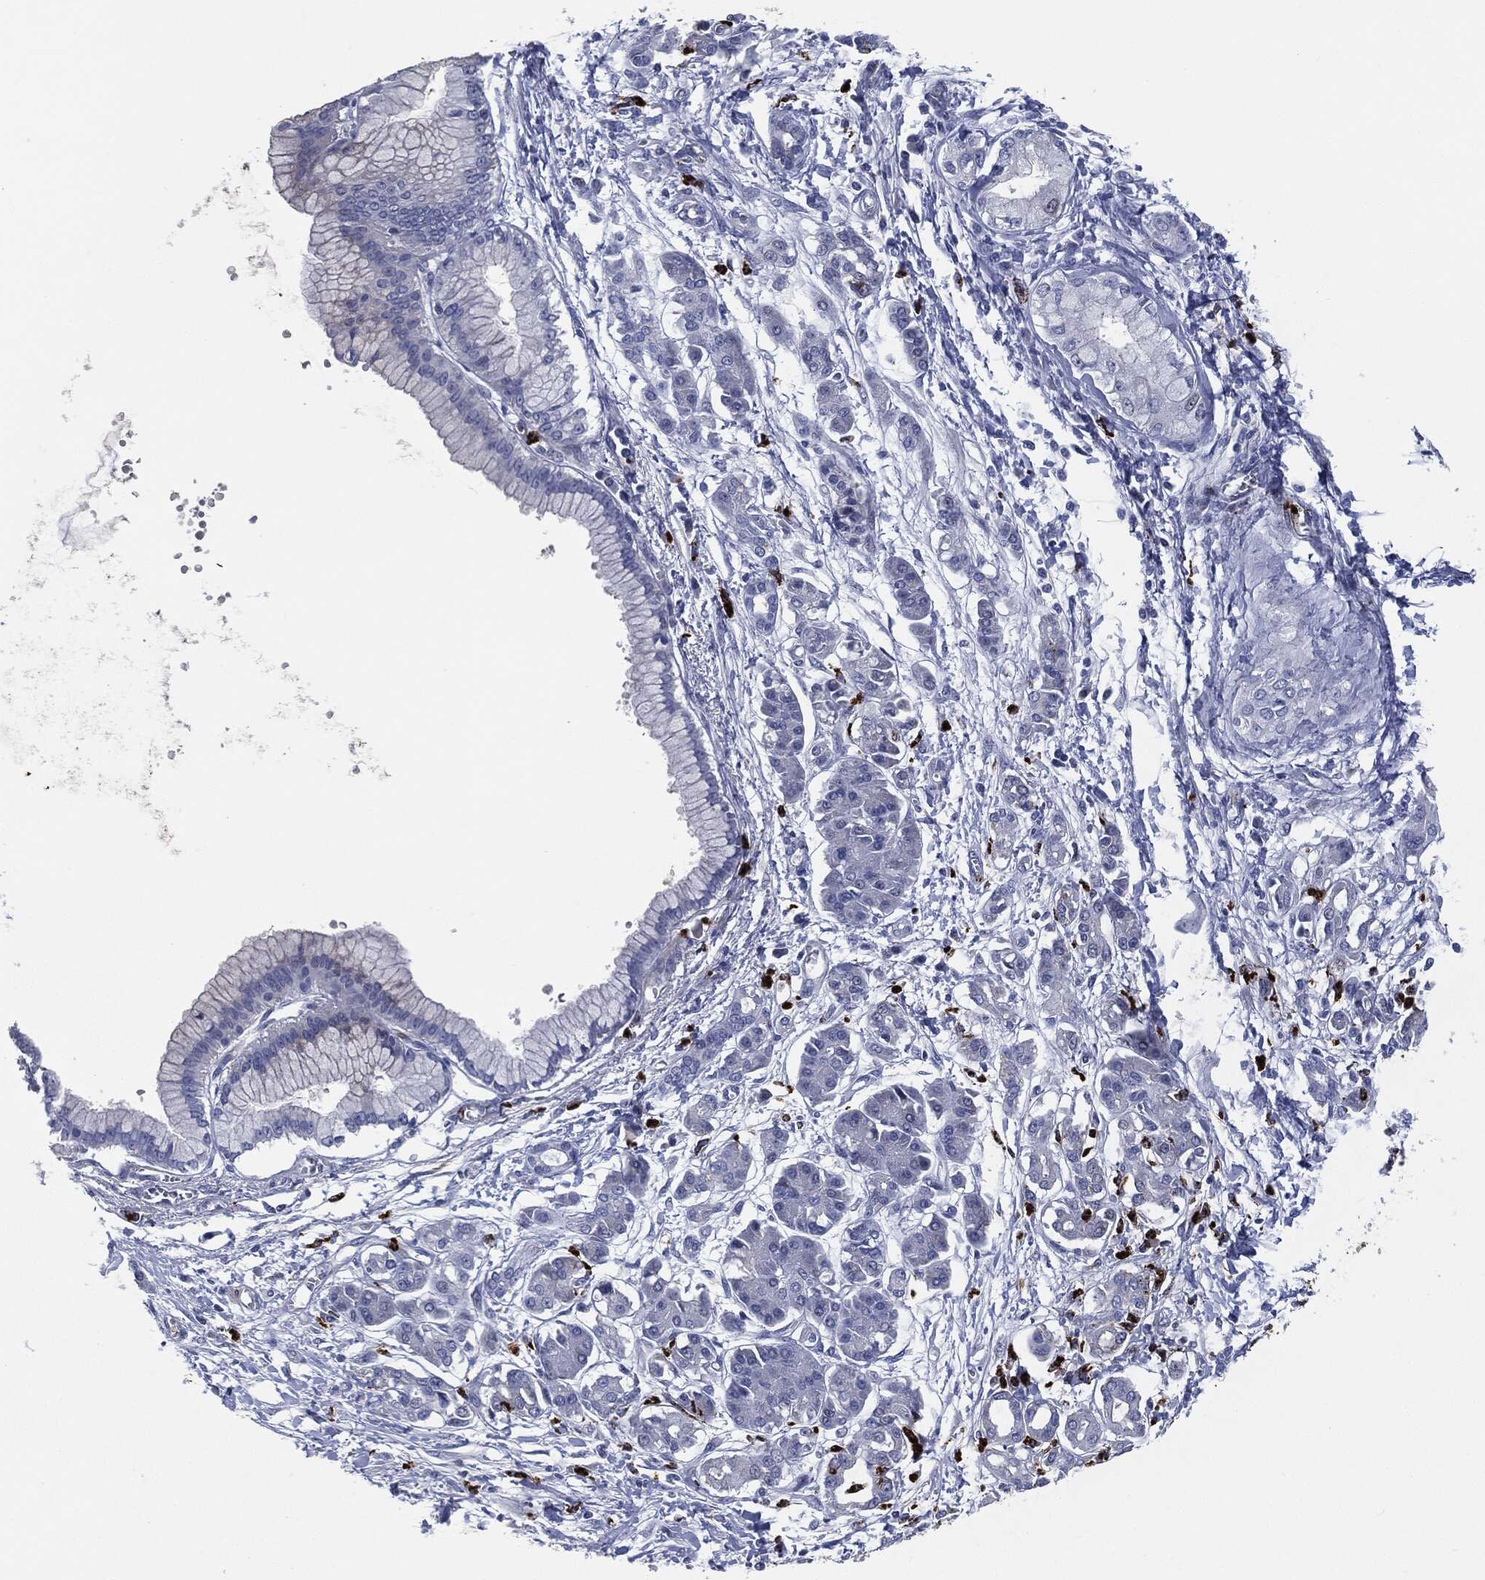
{"staining": {"intensity": "negative", "quantity": "none", "location": "none"}, "tissue": "pancreatic cancer", "cell_type": "Tumor cells", "image_type": "cancer", "snomed": [{"axis": "morphology", "description": "Adenocarcinoma, NOS"}, {"axis": "topography", "description": "Pancreas"}], "caption": "Immunohistochemical staining of pancreatic cancer displays no significant expression in tumor cells.", "gene": "MPO", "patient": {"sex": "male", "age": 72}}